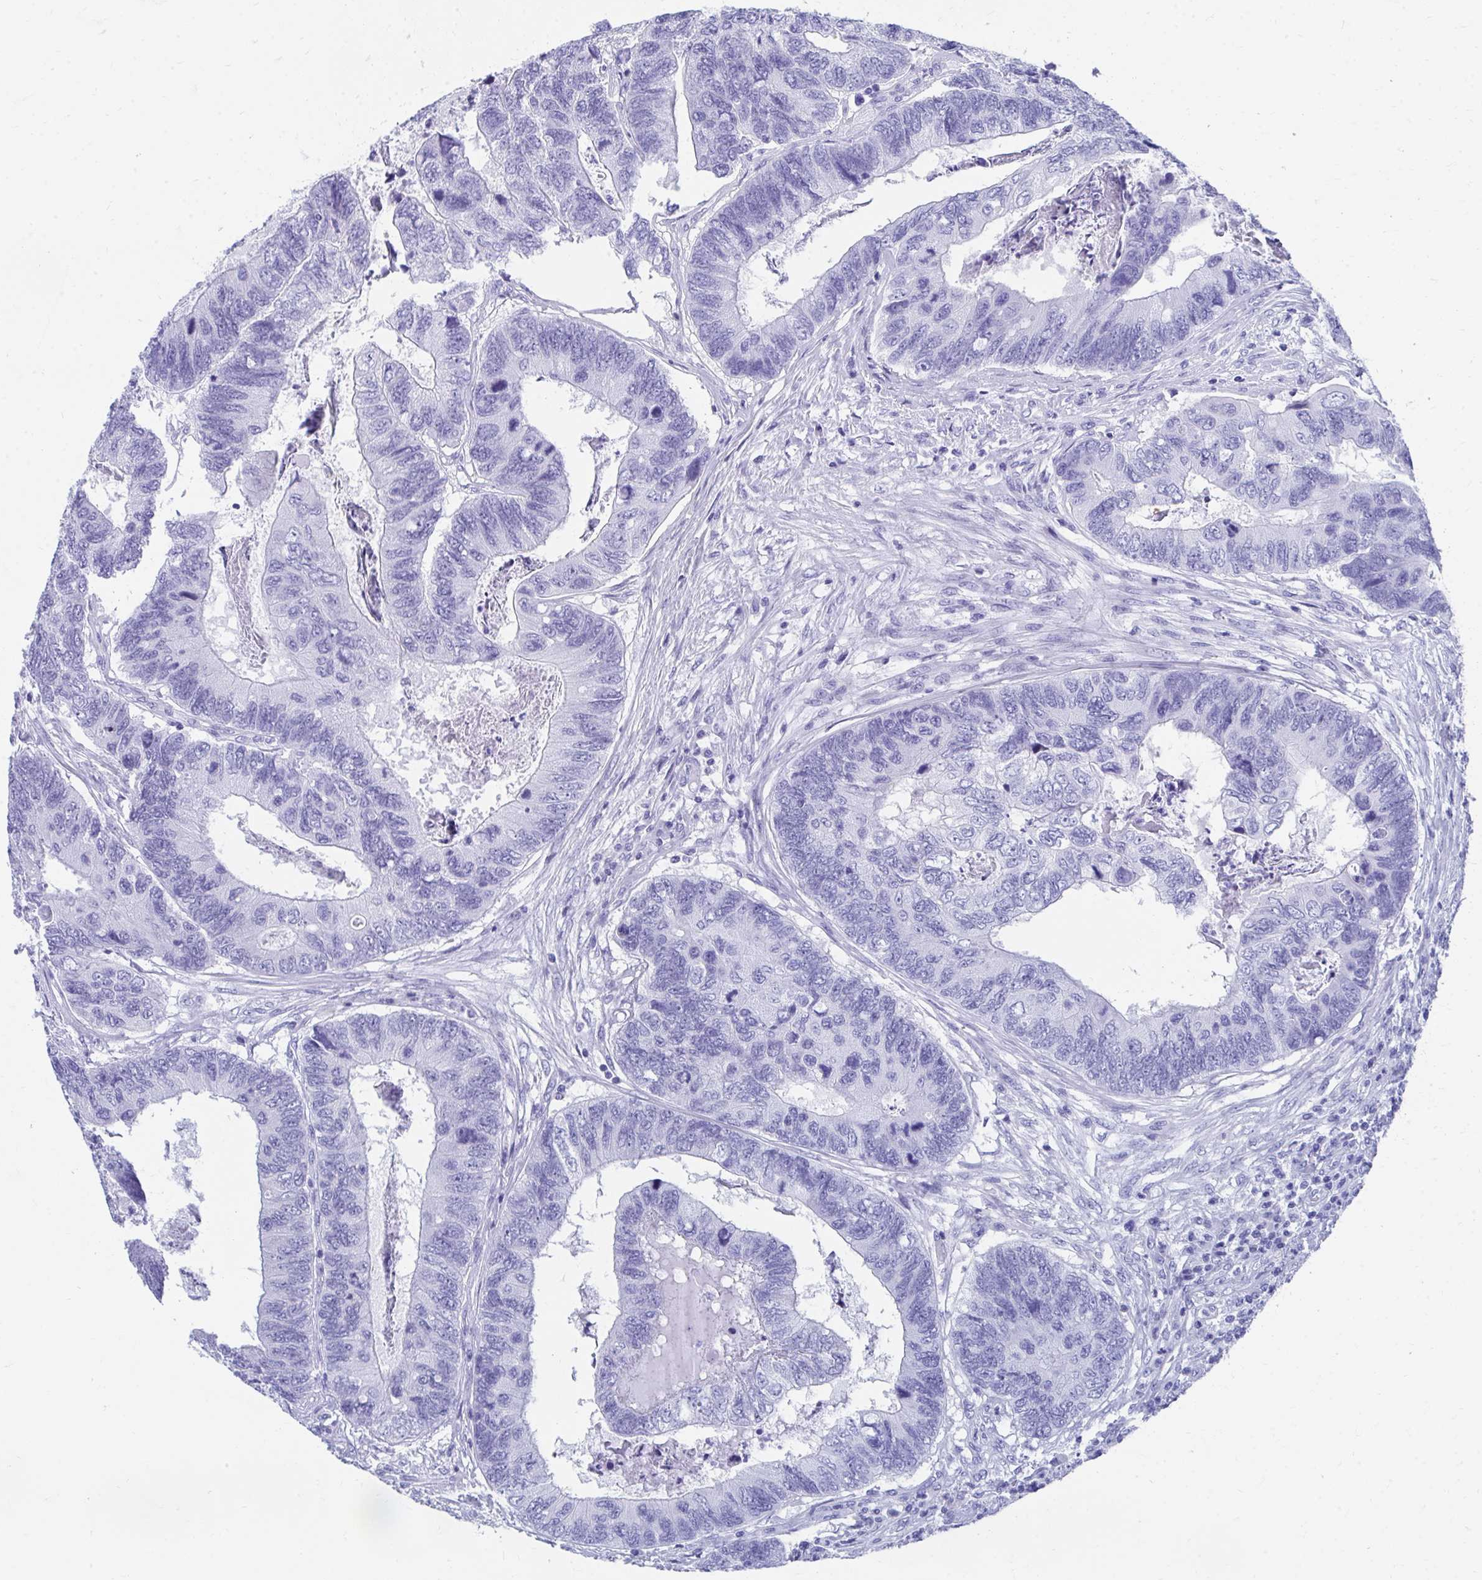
{"staining": {"intensity": "negative", "quantity": "none", "location": "none"}, "tissue": "colorectal cancer", "cell_type": "Tumor cells", "image_type": "cancer", "snomed": [{"axis": "morphology", "description": "Adenocarcinoma, NOS"}, {"axis": "topography", "description": "Colon"}], "caption": "This is an immunohistochemistry (IHC) histopathology image of colorectal adenocarcinoma. There is no positivity in tumor cells.", "gene": "HGD", "patient": {"sex": "female", "age": 67}}